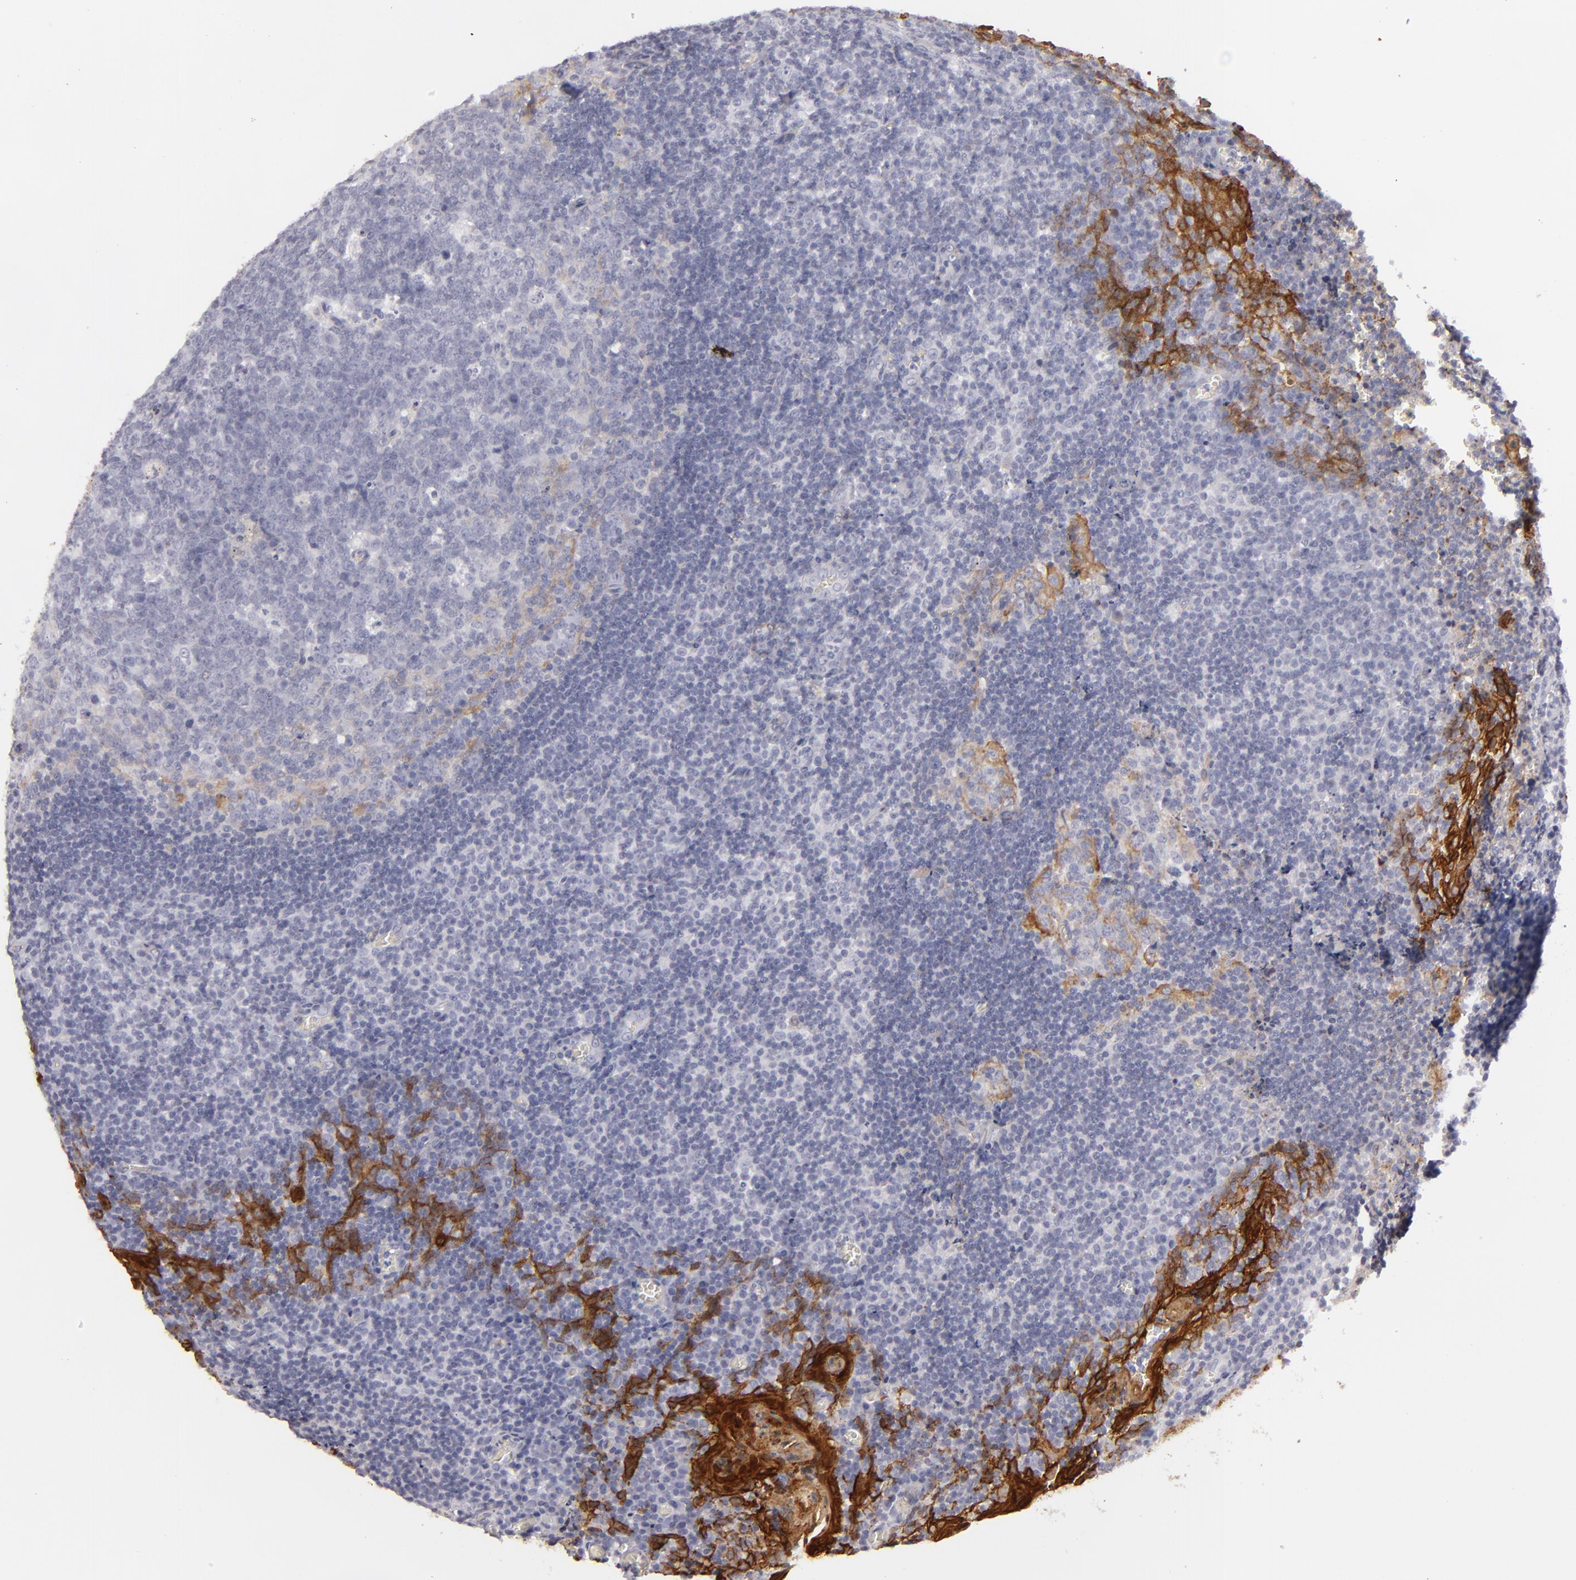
{"staining": {"intensity": "negative", "quantity": "none", "location": "none"}, "tissue": "tonsil", "cell_type": "Germinal center cells", "image_type": "normal", "snomed": [{"axis": "morphology", "description": "Normal tissue, NOS"}, {"axis": "topography", "description": "Tonsil"}], "caption": "Immunohistochemistry (IHC) micrograph of normal human tonsil stained for a protein (brown), which reveals no staining in germinal center cells. (DAB (3,3'-diaminobenzidine) IHC visualized using brightfield microscopy, high magnification).", "gene": "JUP", "patient": {"sex": "male", "age": 20}}